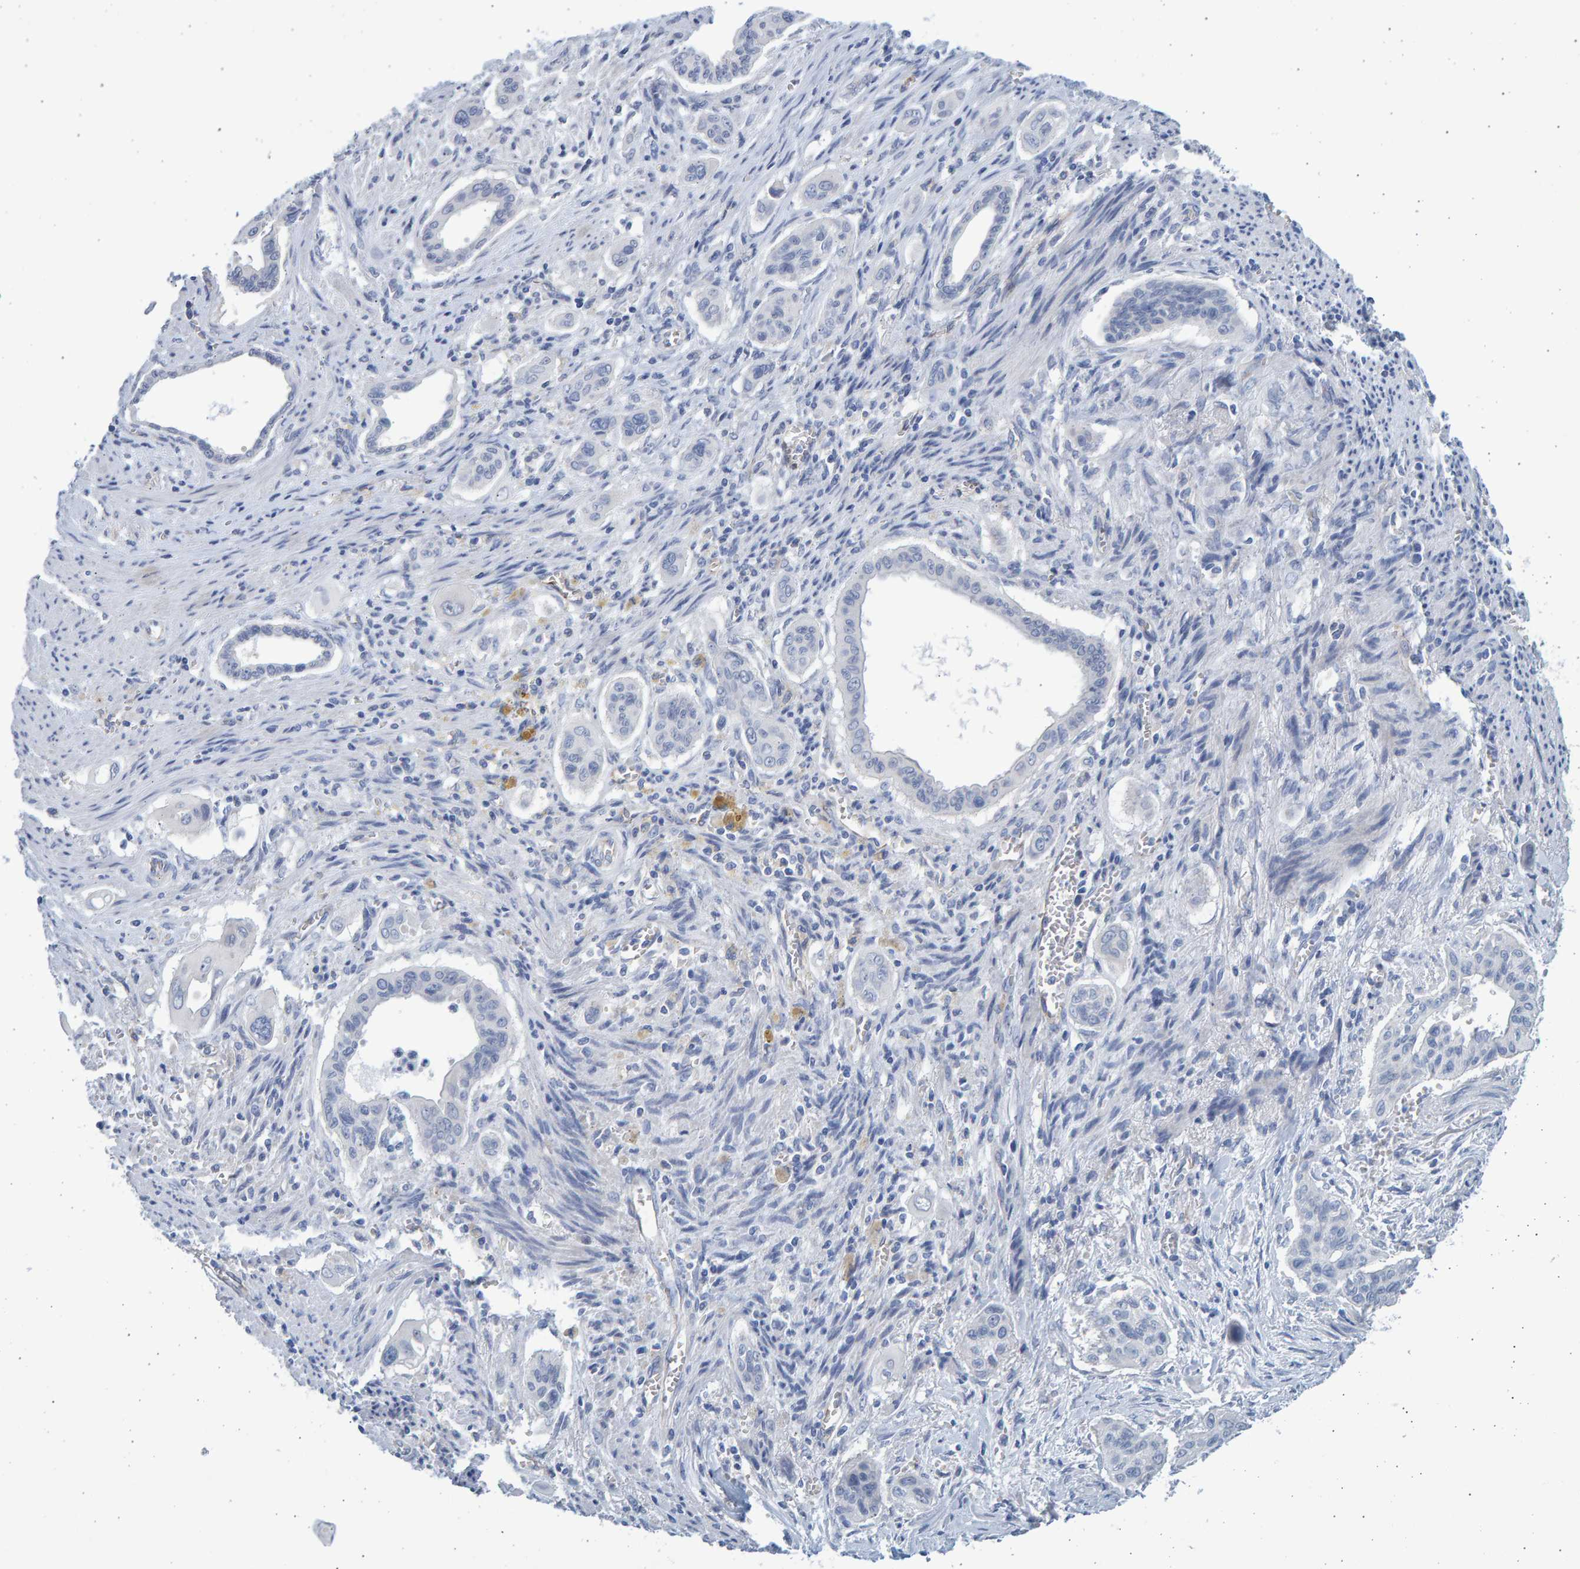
{"staining": {"intensity": "negative", "quantity": "none", "location": "none"}, "tissue": "pancreatic cancer", "cell_type": "Tumor cells", "image_type": "cancer", "snomed": [{"axis": "morphology", "description": "Adenocarcinoma, NOS"}, {"axis": "topography", "description": "Pancreas"}], "caption": "High magnification brightfield microscopy of pancreatic cancer (adenocarcinoma) stained with DAB (3,3'-diaminobenzidine) (brown) and counterstained with hematoxylin (blue): tumor cells show no significant positivity. (DAB immunohistochemistry (IHC) with hematoxylin counter stain).", "gene": "SLC34A3", "patient": {"sex": "male", "age": 77}}